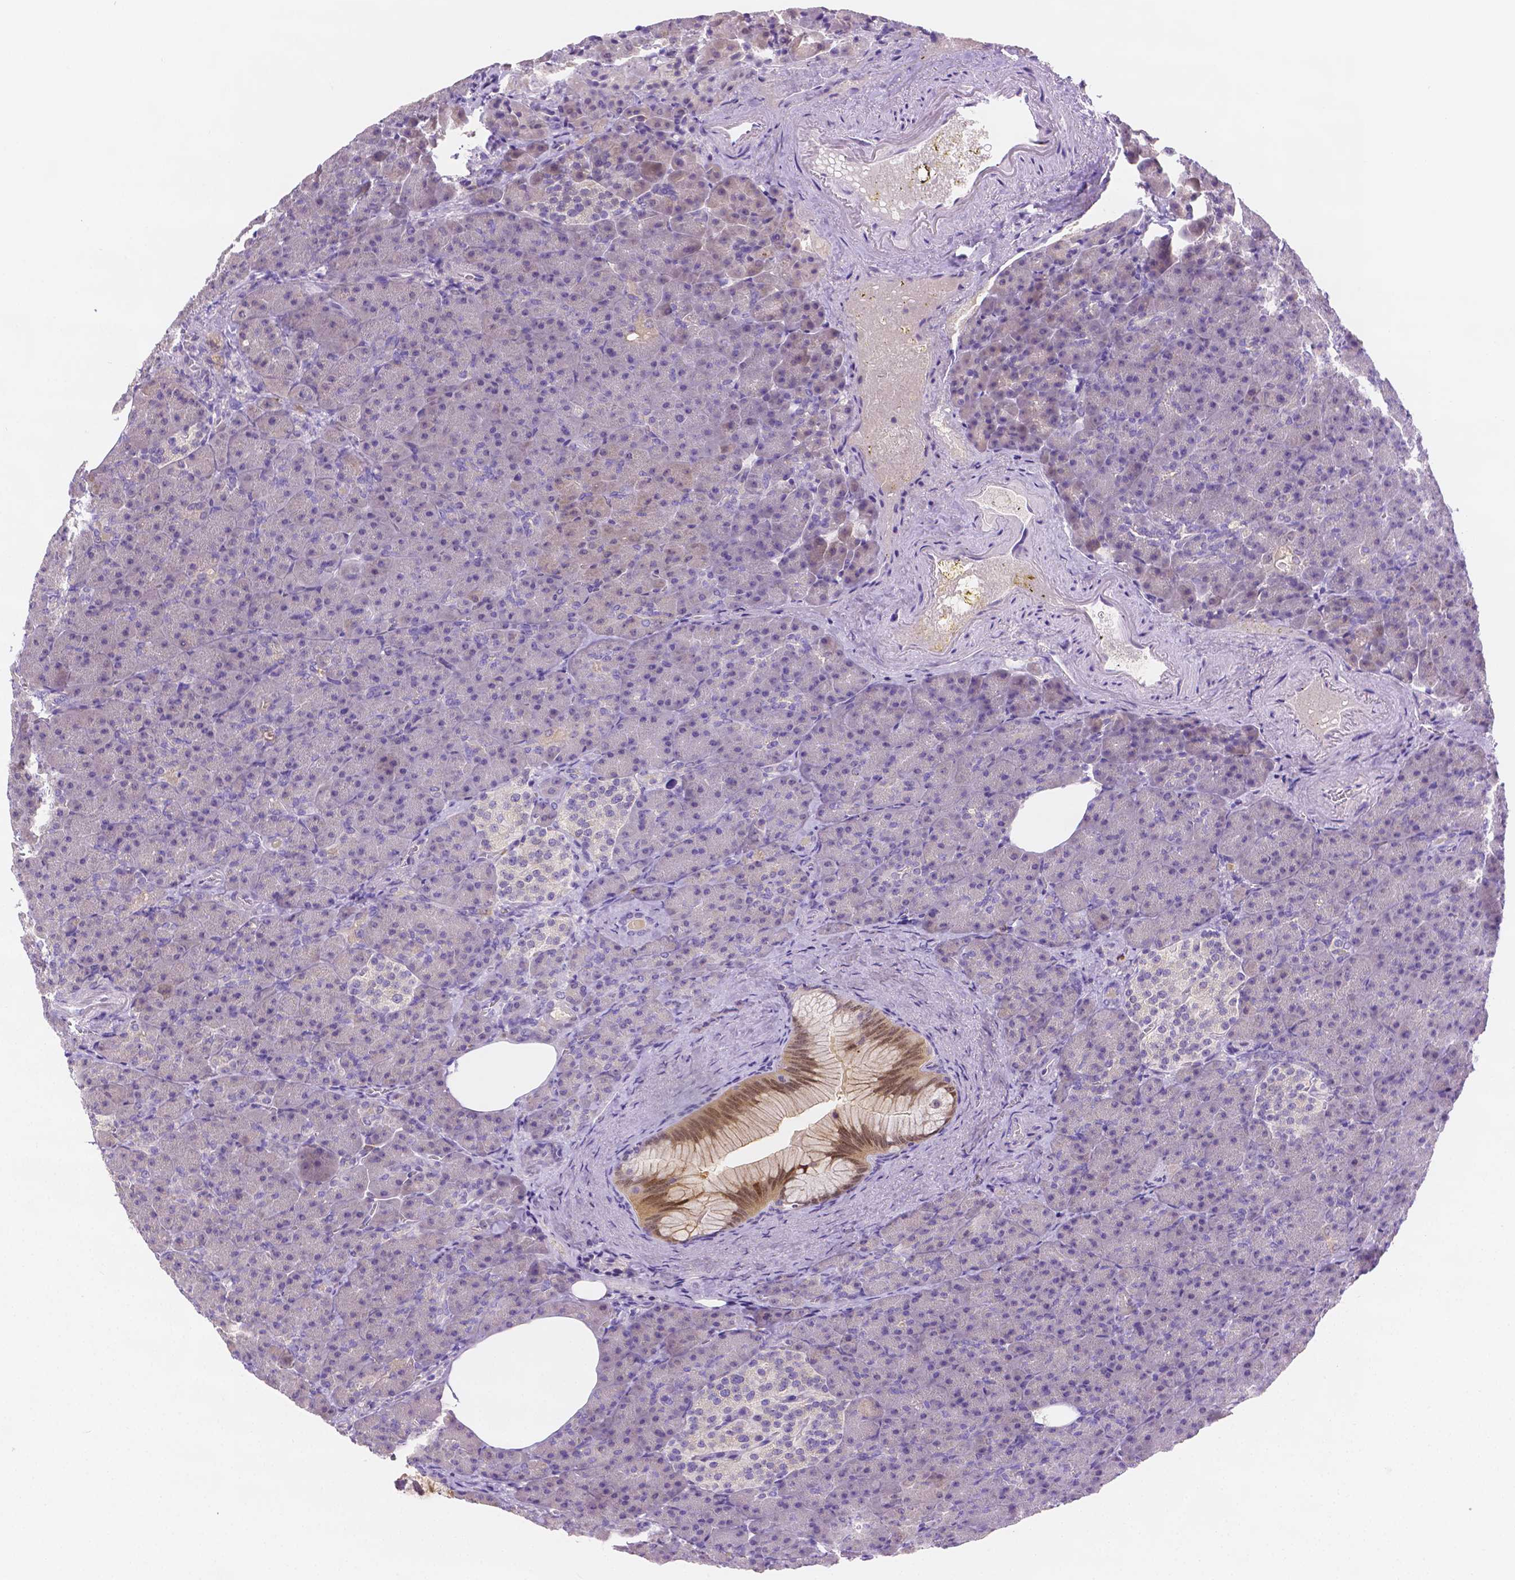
{"staining": {"intensity": "moderate", "quantity": "<25%", "location": "cytoplasmic/membranous,nuclear"}, "tissue": "pancreas", "cell_type": "Exocrine glandular cells", "image_type": "normal", "snomed": [{"axis": "morphology", "description": "Normal tissue, NOS"}, {"axis": "topography", "description": "Pancreas"}], "caption": "The micrograph reveals a brown stain indicating the presence of a protein in the cytoplasmic/membranous,nuclear of exocrine glandular cells in pancreas.", "gene": "NXPH2", "patient": {"sex": "female", "age": 74}}